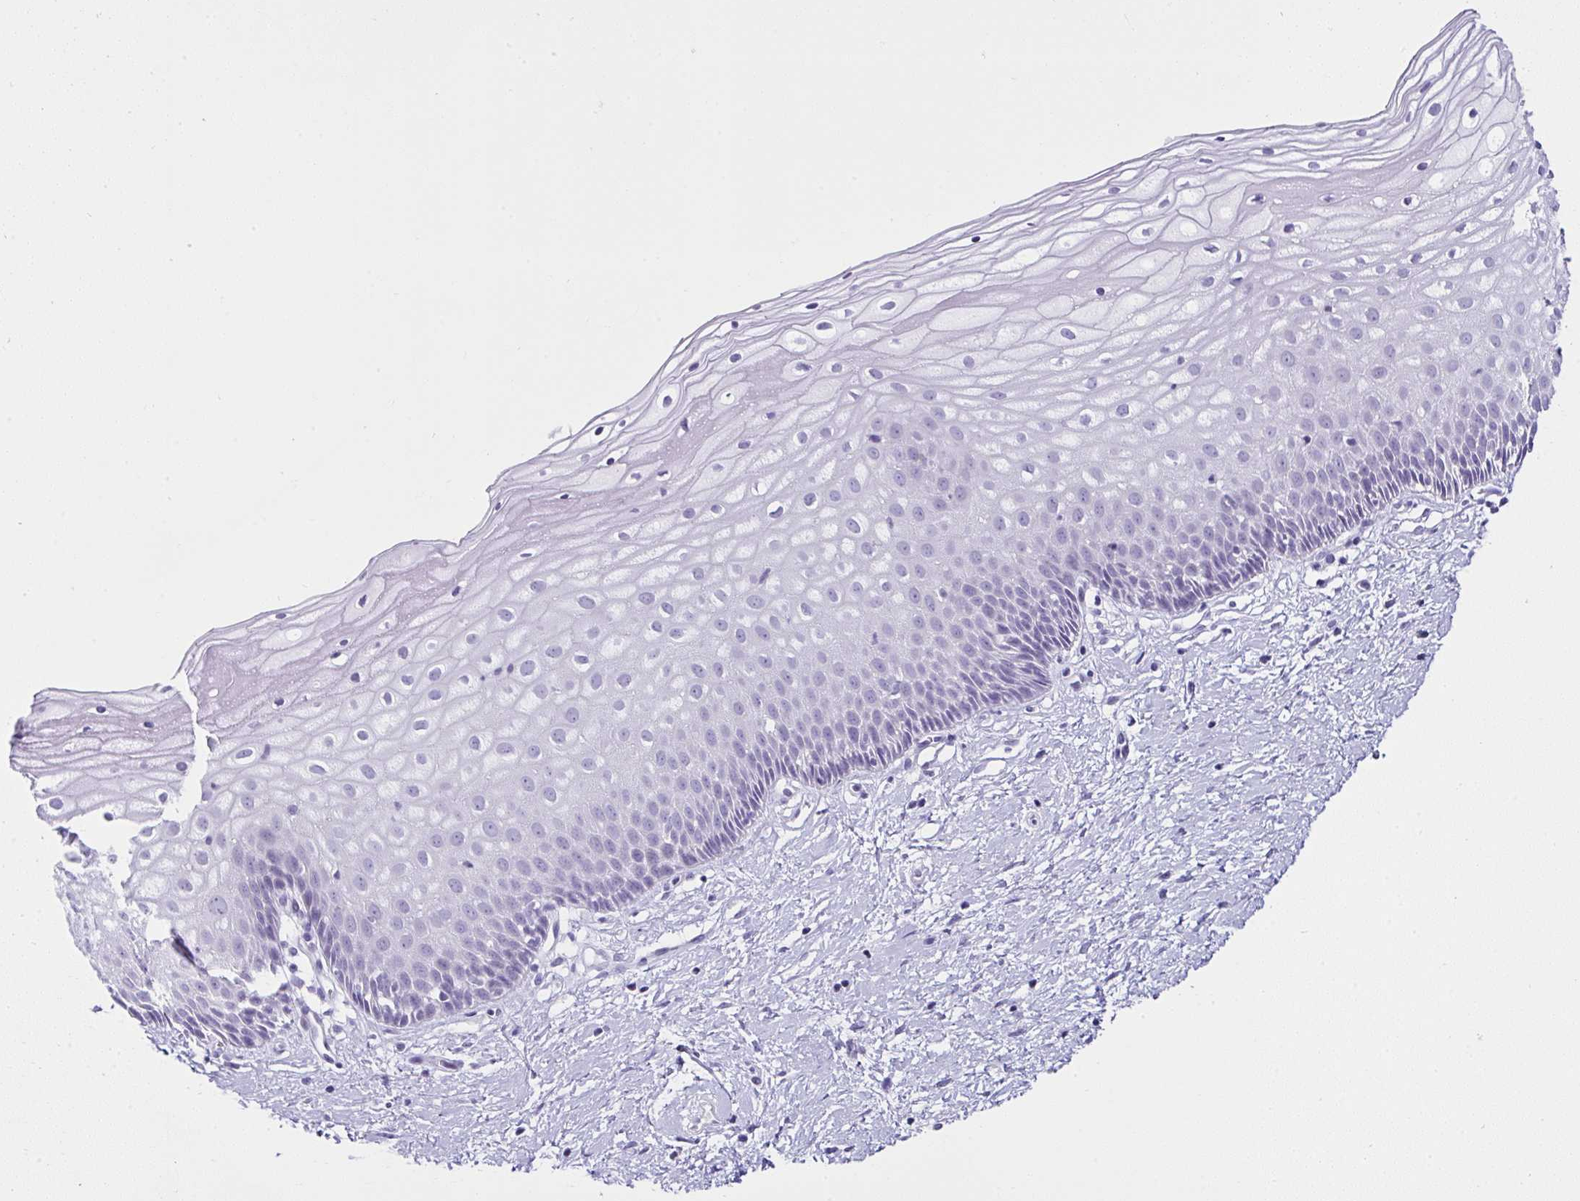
{"staining": {"intensity": "negative", "quantity": "none", "location": "none"}, "tissue": "cervix", "cell_type": "Squamous epithelial cells", "image_type": "normal", "snomed": [{"axis": "morphology", "description": "Normal tissue, NOS"}, {"axis": "topography", "description": "Cervix"}], "caption": "DAB (3,3'-diaminobenzidine) immunohistochemical staining of unremarkable cervix displays no significant positivity in squamous epithelial cells.", "gene": "RNF183", "patient": {"sex": "female", "age": 36}}